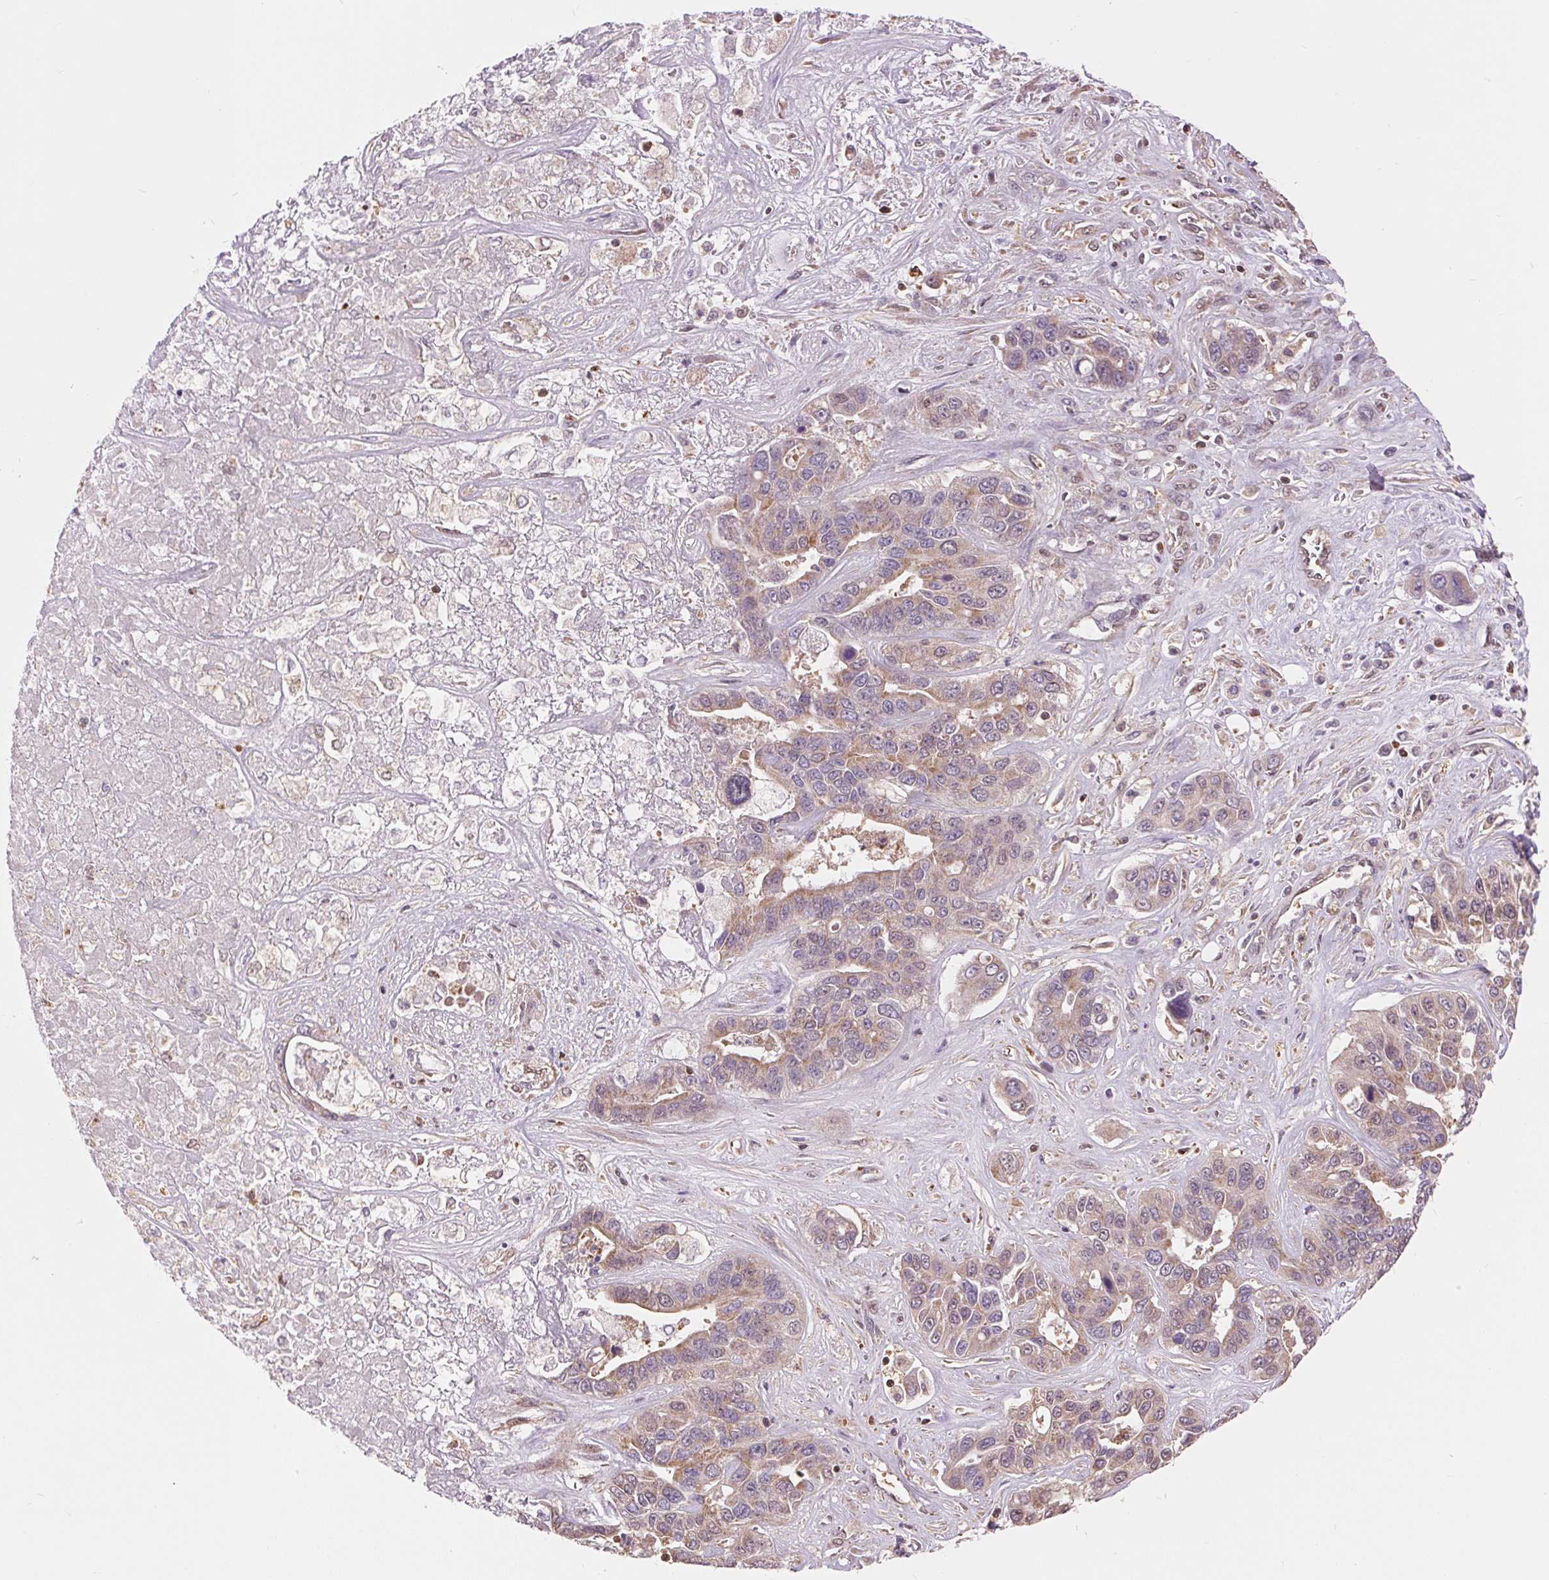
{"staining": {"intensity": "weak", "quantity": ">75%", "location": "cytoplasmic/membranous"}, "tissue": "liver cancer", "cell_type": "Tumor cells", "image_type": "cancer", "snomed": [{"axis": "morphology", "description": "Cholangiocarcinoma"}, {"axis": "topography", "description": "Liver"}], "caption": "This histopathology image exhibits immunohistochemistry (IHC) staining of cholangiocarcinoma (liver), with low weak cytoplasmic/membranous expression in about >75% of tumor cells.", "gene": "TMEM273", "patient": {"sex": "female", "age": 52}}